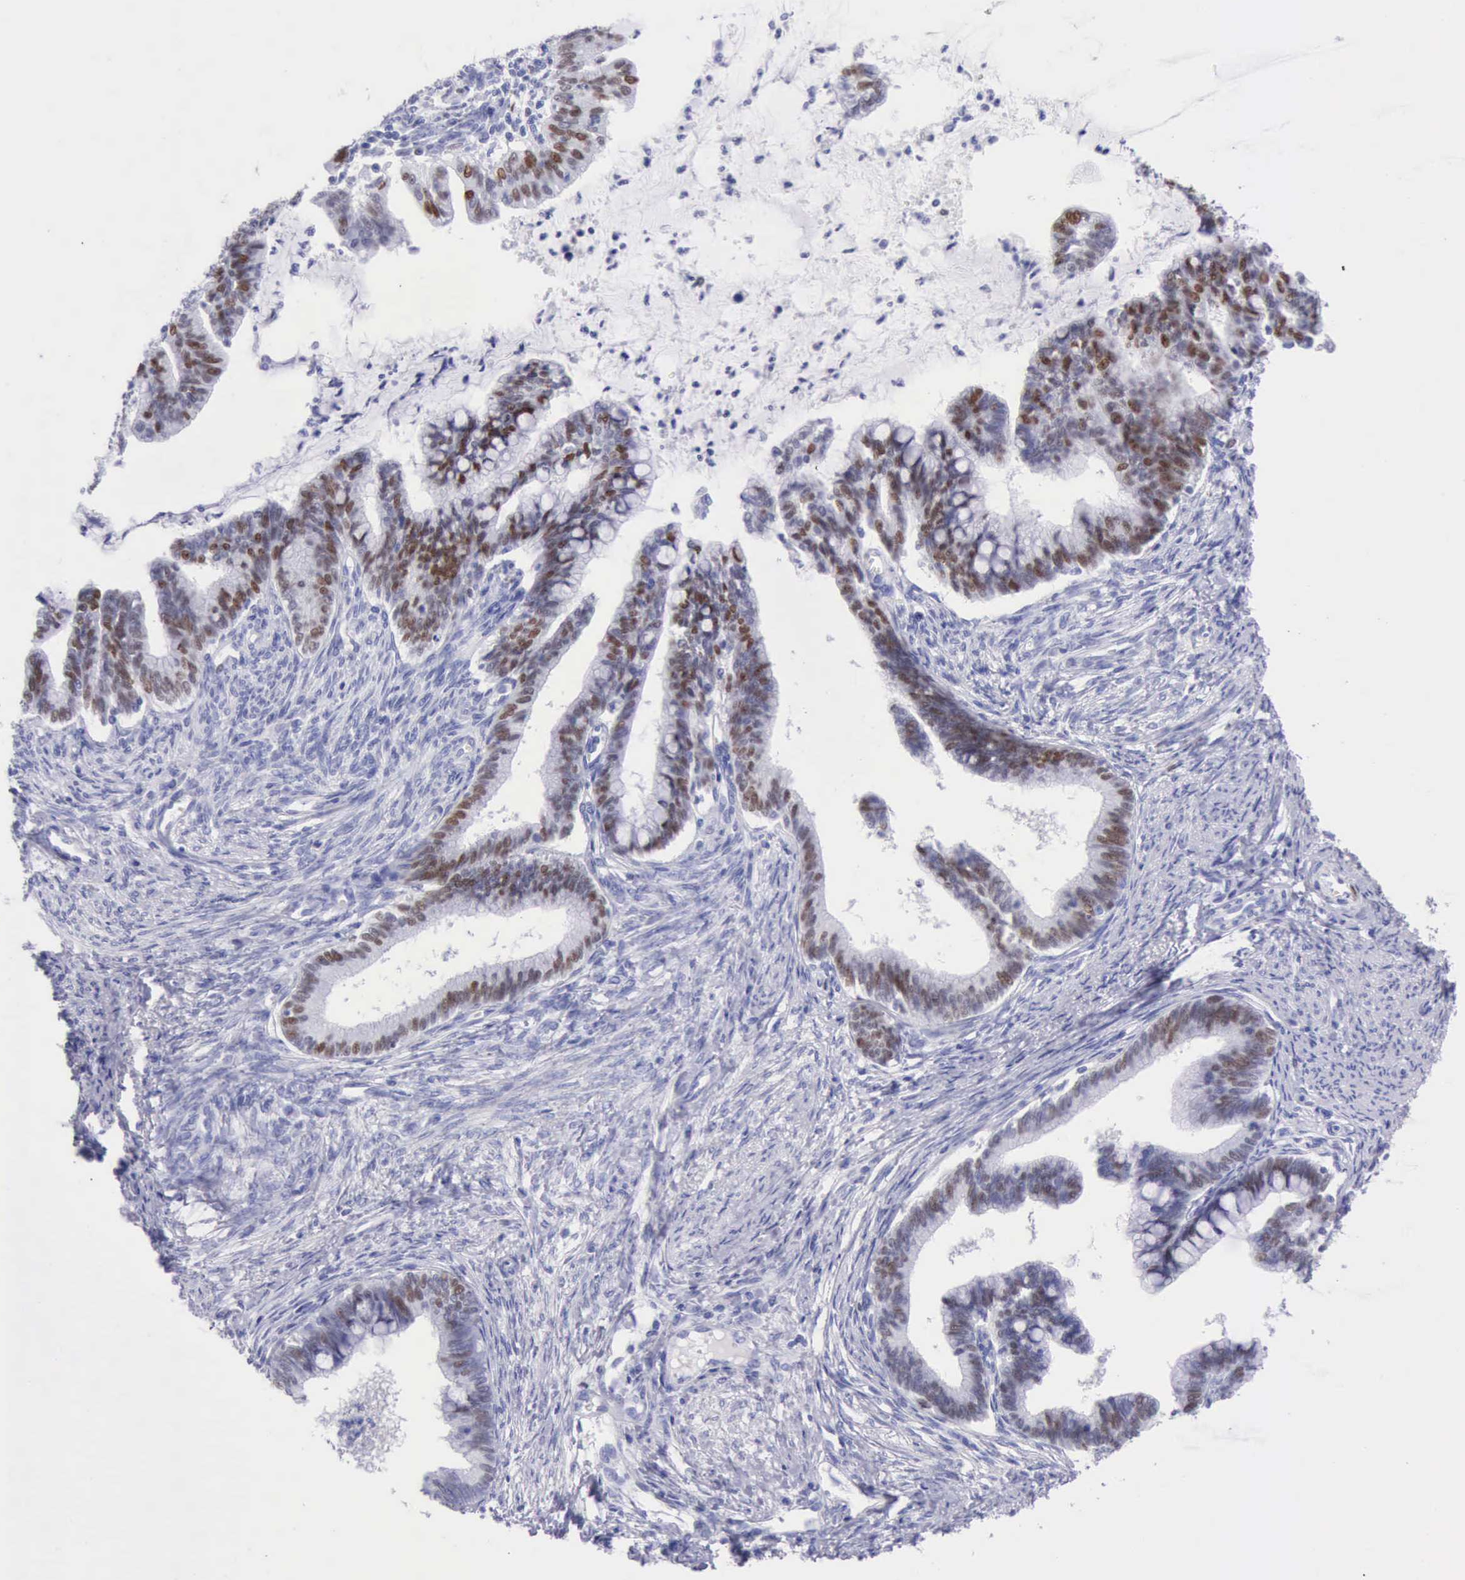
{"staining": {"intensity": "strong", "quantity": ">75%", "location": "nuclear"}, "tissue": "cervical cancer", "cell_type": "Tumor cells", "image_type": "cancer", "snomed": [{"axis": "morphology", "description": "Adenocarcinoma, NOS"}, {"axis": "topography", "description": "Cervix"}], "caption": "Protein expression analysis of cervical cancer (adenocarcinoma) shows strong nuclear expression in approximately >75% of tumor cells. (DAB IHC, brown staining for protein, blue staining for nuclei).", "gene": "MCM2", "patient": {"sex": "female", "age": 36}}